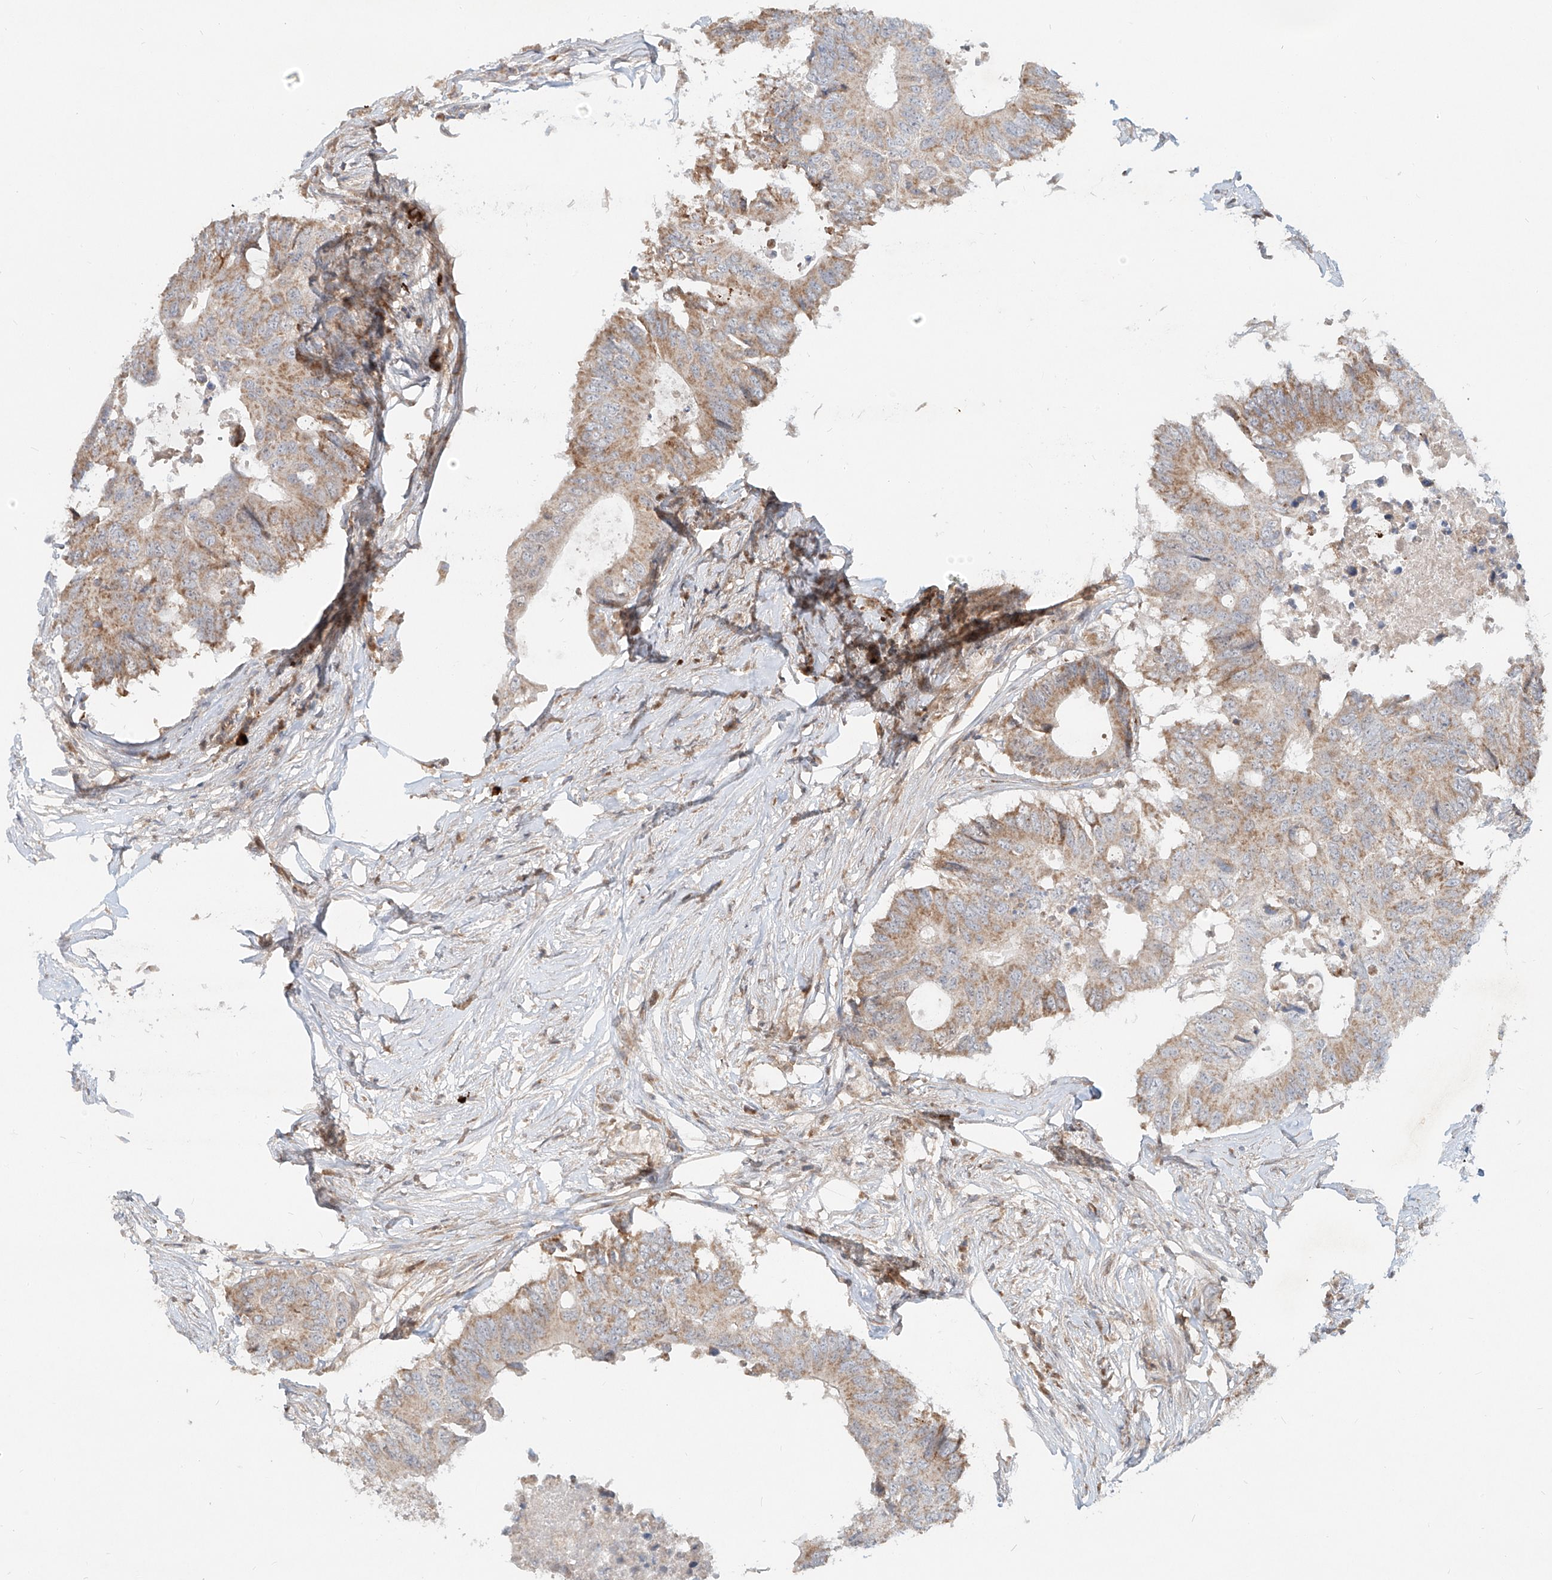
{"staining": {"intensity": "moderate", "quantity": ">75%", "location": "cytoplasmic/membranous"}, "tissue": "colorectal cancer", "cell_type": "Tumor cells", "image_type": "cancer", "snomed": [{"axis": "morphology", "description": "Adenocarcinoma, NOS"}, {"axis": "topography", "description": "Colon"}], "caption": "Brown immunohistochemical staining in human adenocarcinoma (colorectal) displays moderate cytoplasmic/membranous expression in about >75% of tumor cells. (Brightfield microscopy of DAB IHC at high magnification).", "gene": "FGD2", "patient": {"sex": "male", "age": 71}}